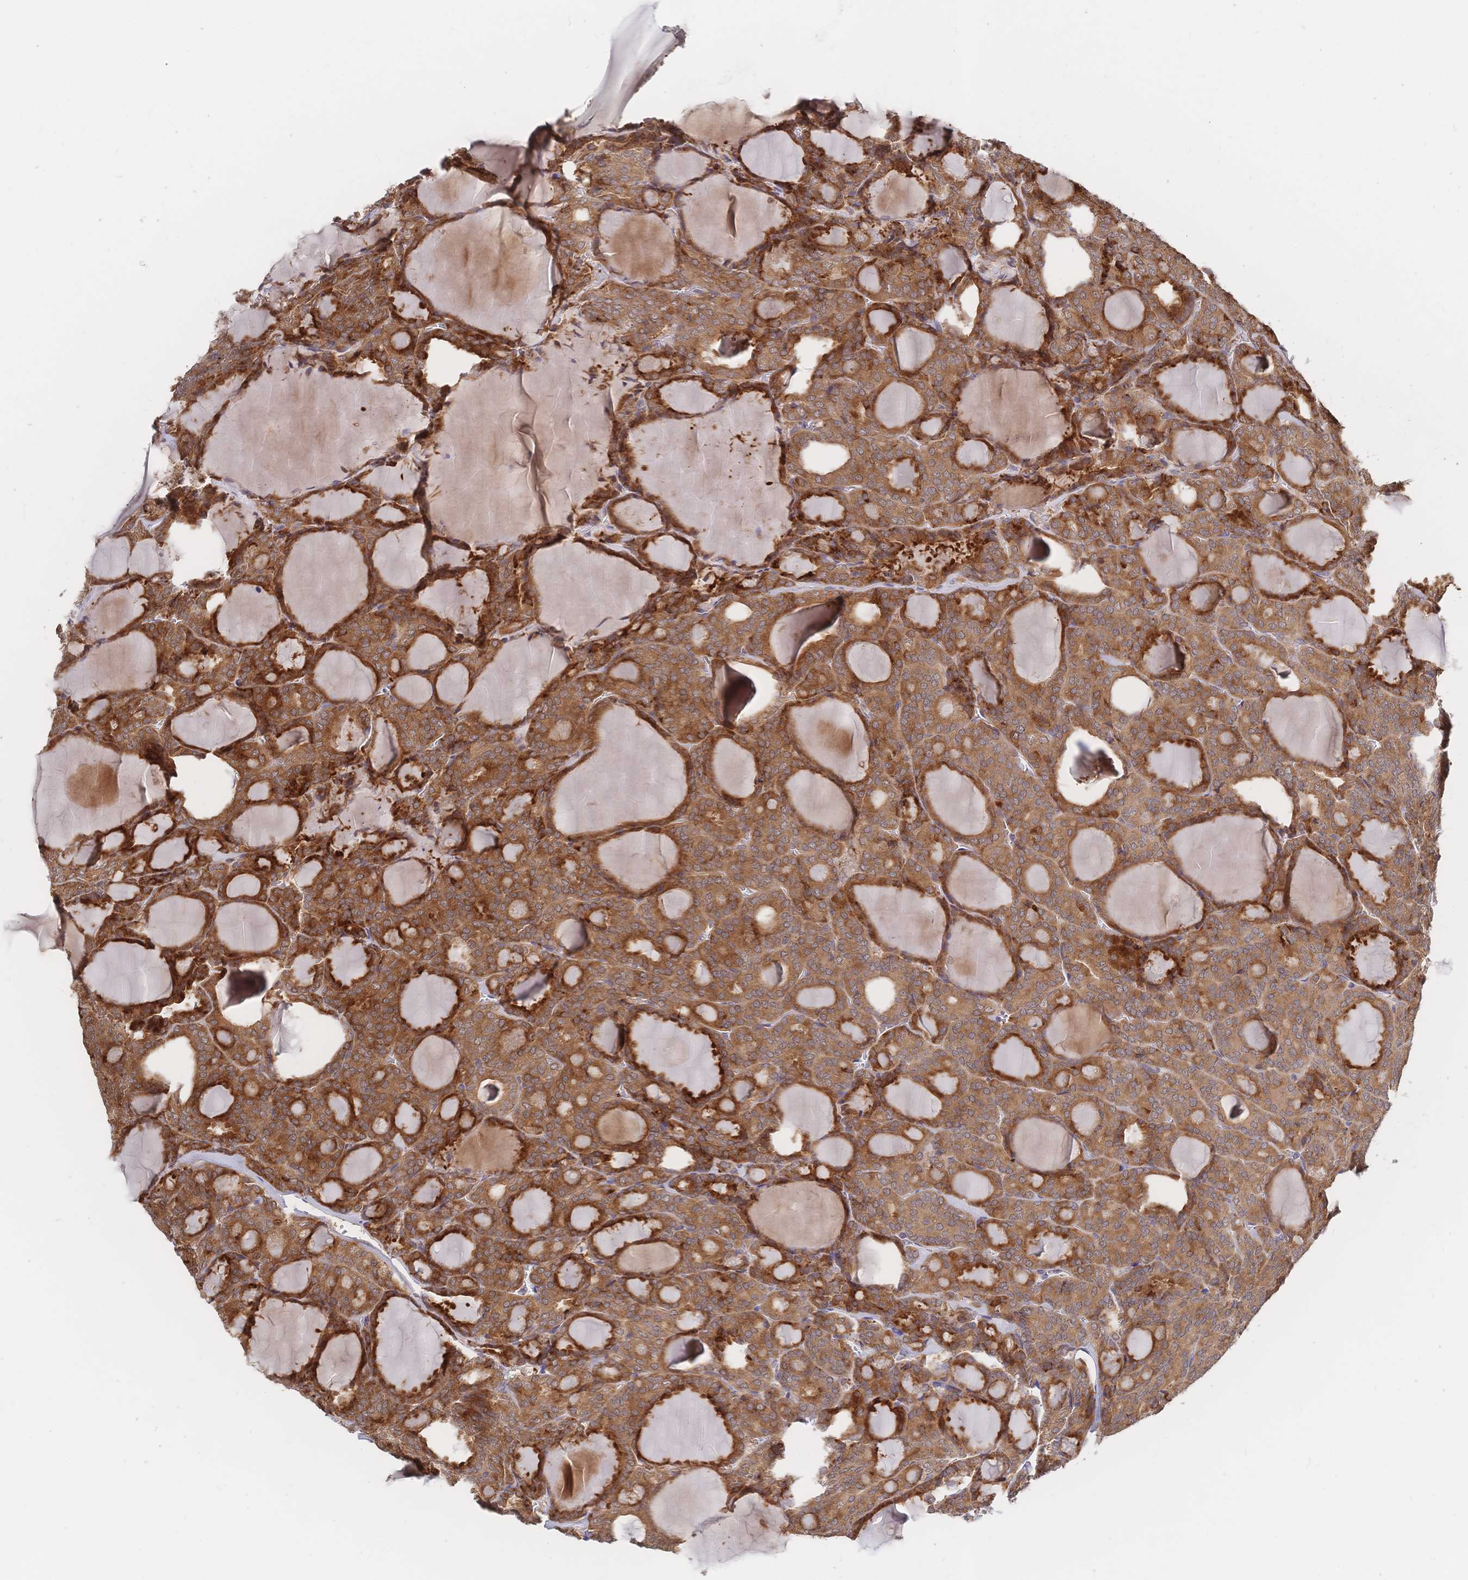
{"staining": {"intensity": "moderate", "quantity": ">75%", "location": "cytoplasmic/membranous"}, "tissue": "thyroid cancer", "cell_type": "Tumor cells", "image_type": "cancer", "snomed": [{"axis": "morphology", "description": "Follicular adenoma carcinoma, NOS"}, {"axis": "topography", "description": "Thyroid gland"}], "caption": "Protein staining by immunohistochemistry (IHC) demonstrates moderate cytoplasmic/membranous staining in approximately >75% of tumor cells in thyroid follicular adenoma carcinoma.", "gene": "LMO4", "patient": {"sex": "male", "age": 74}}